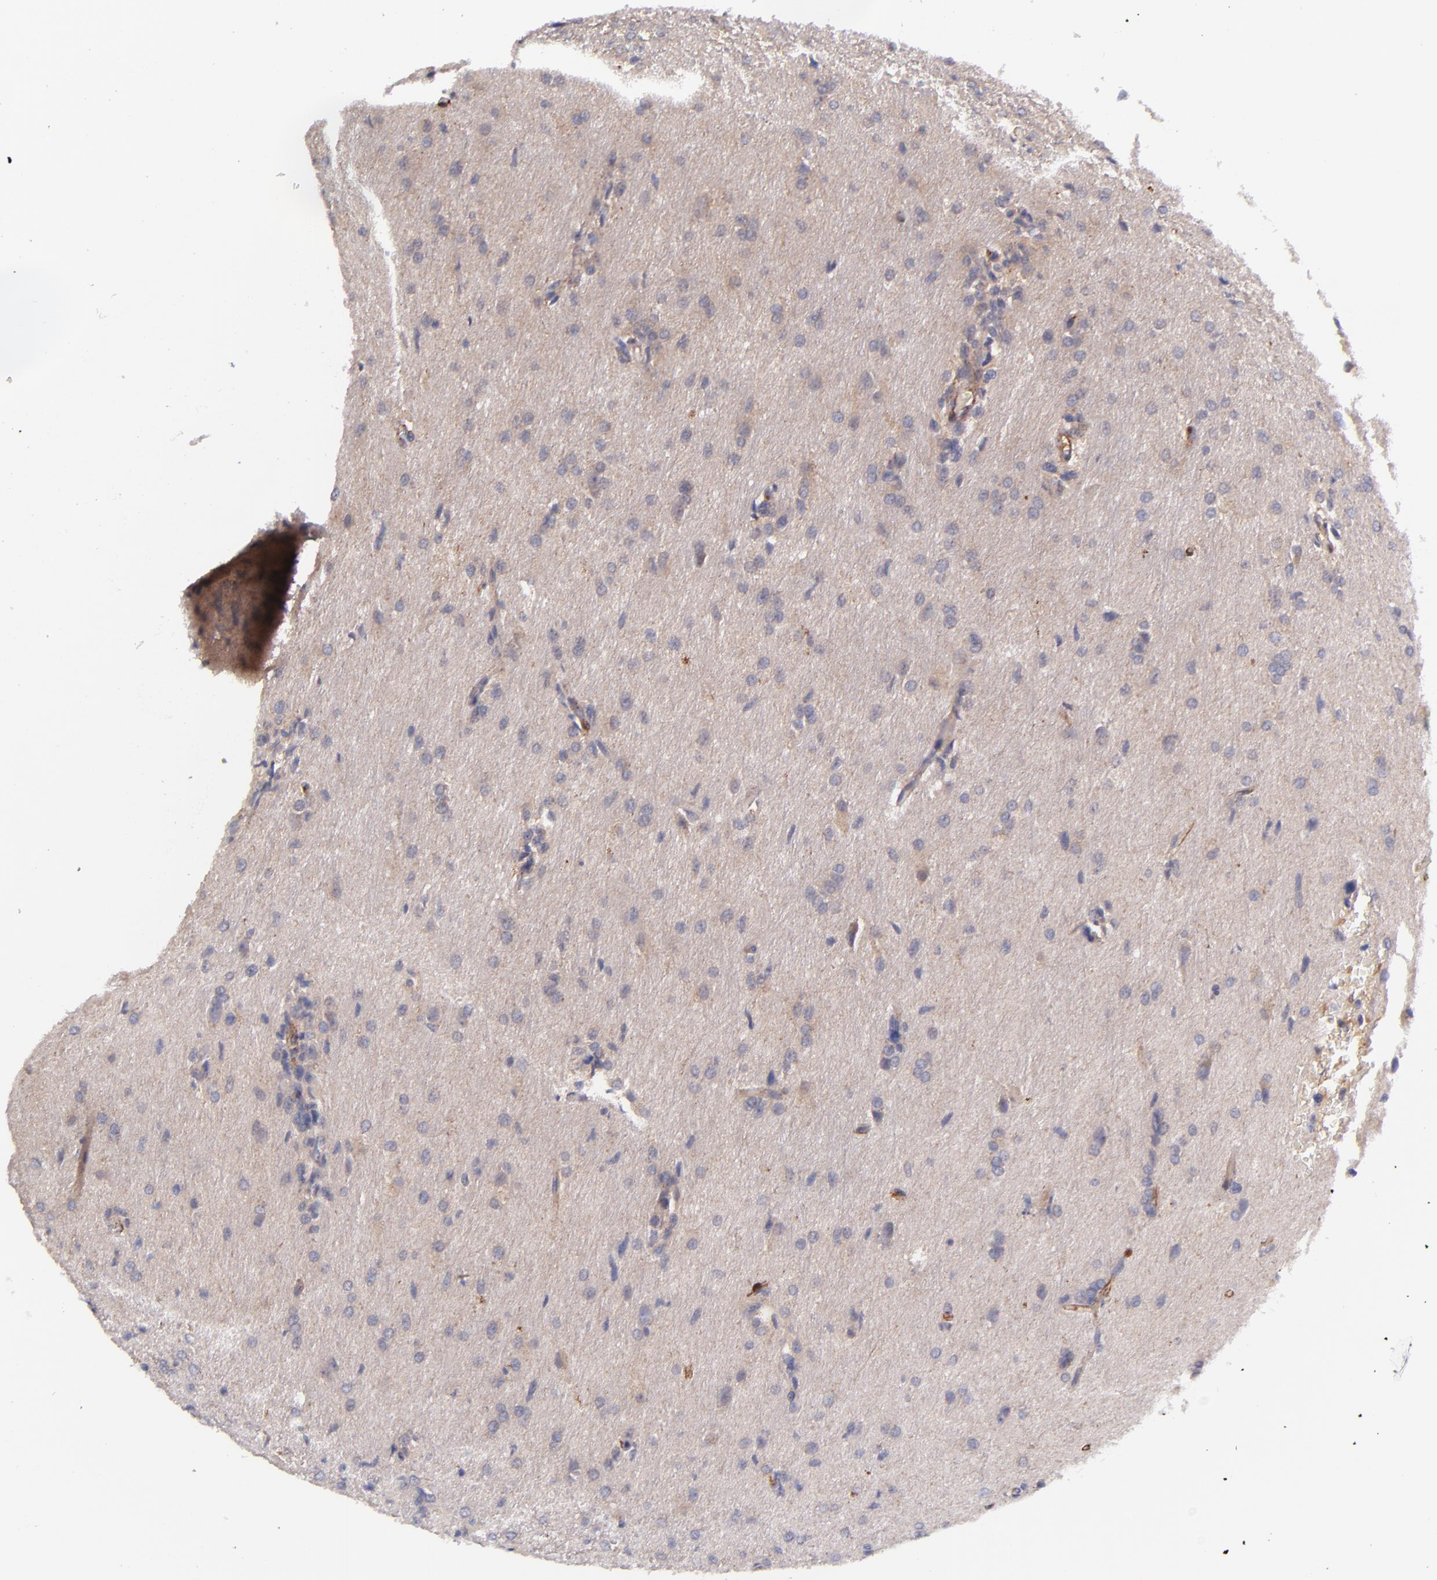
{"staining": {"intensity": "negative", "quantity": "none", "location": "none"}, "tissue": "glioma", "cell_type": "Tumor cells", "image_type": "cancer", "snomed": [{"axis": "morphology", "description": "Glioma, malignant, High grade"}, {"axis": "topography", "description": "Brain"}], "caption": "Immunohistochemistry (IHC) of malignant glioma (high-grade) displays no expression in tumor cells. (Immunohistochemistry, brightfield microscopy, high magnification).", "gene": "LGALS1", "patient": {"sex": "male", "age": 68}}